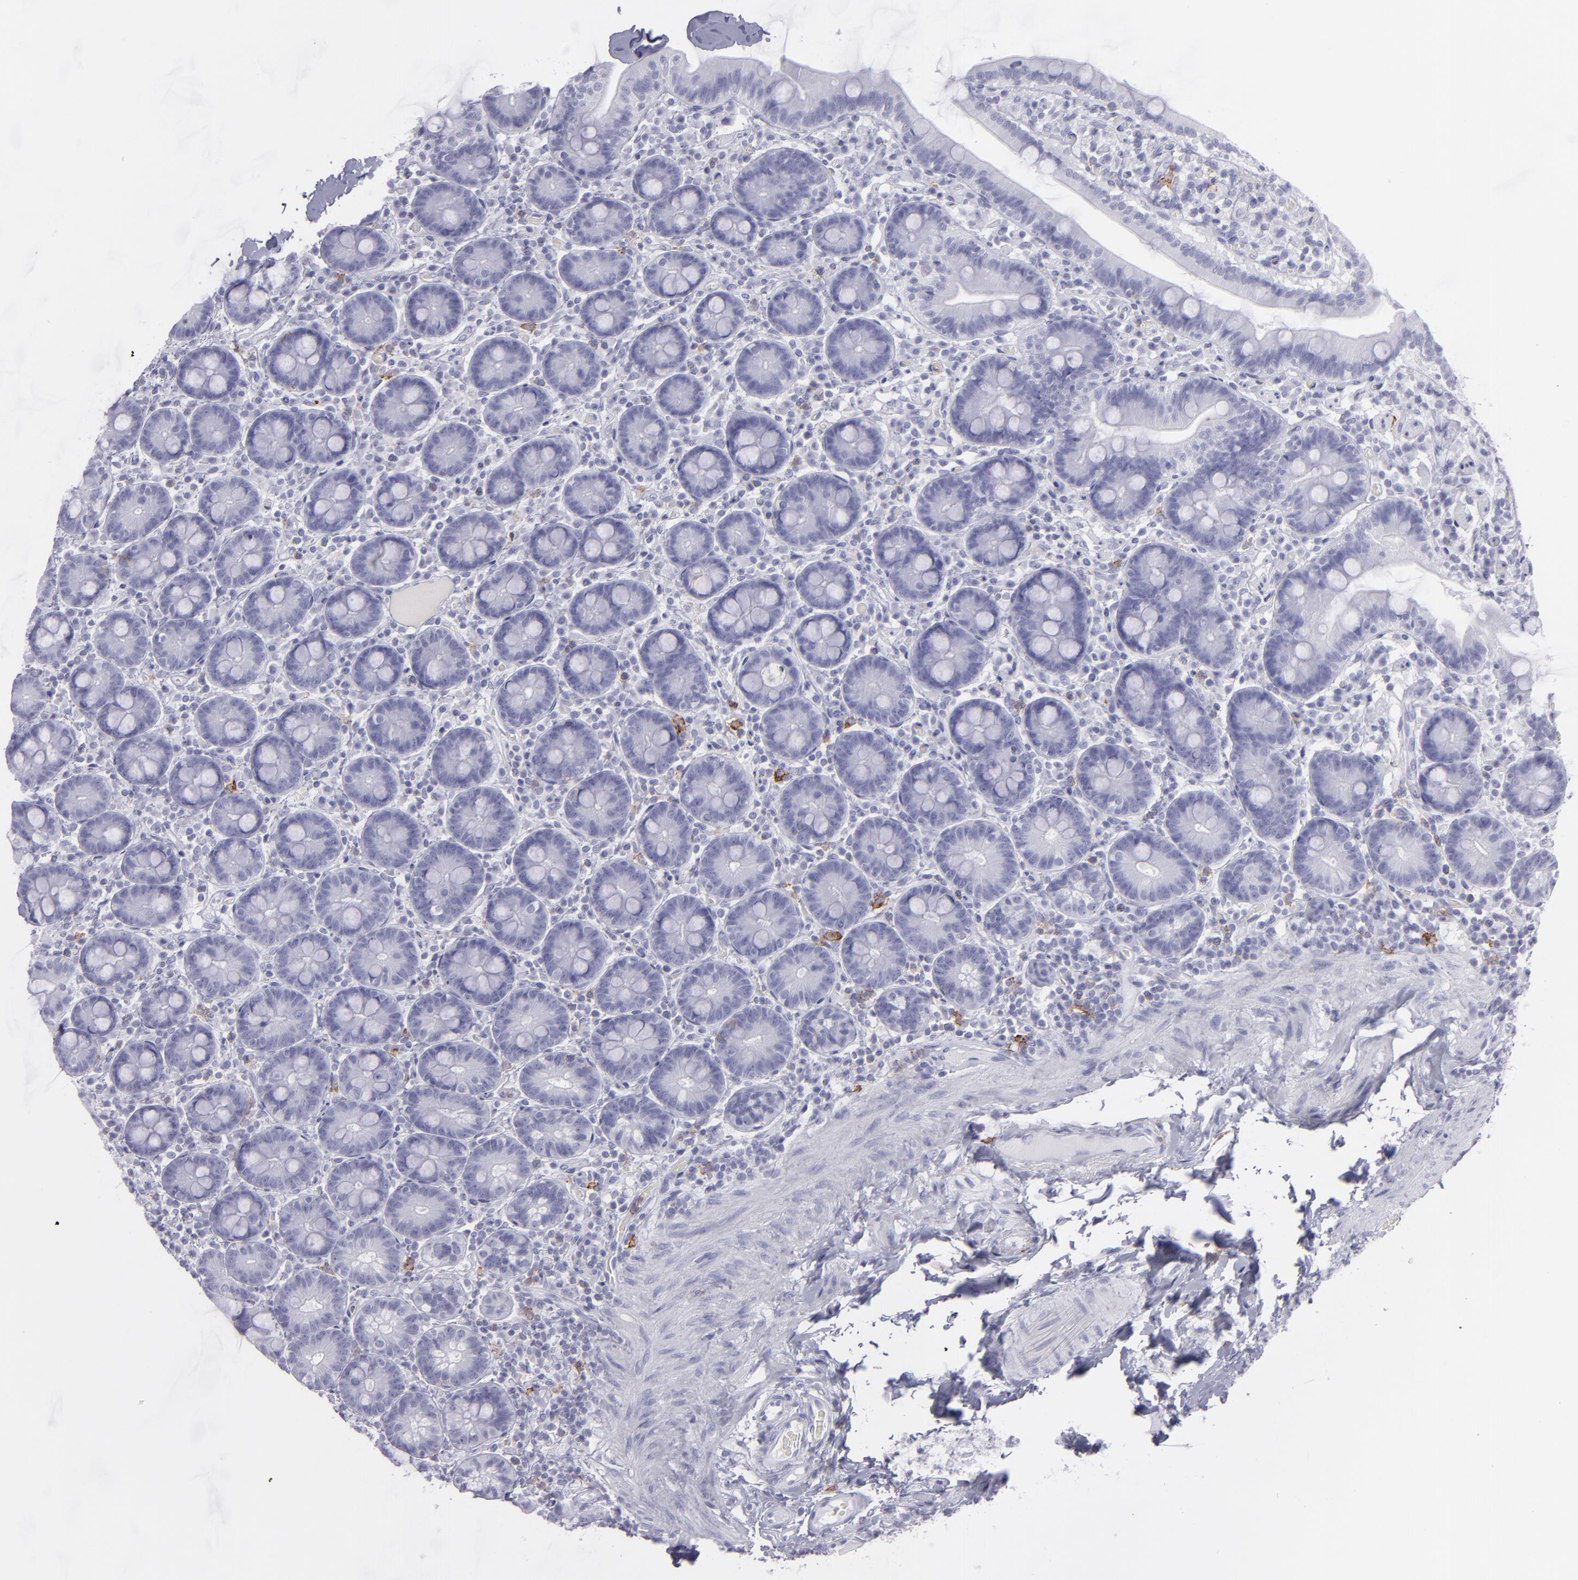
{"staining": {"intensity": "negative", "quantity": "none", "location": "none"}, "tissue": "duodenum", "cell_type": "Glandular cells", "image_type": "normal", "snomed": [{"axis": "morphology", "description": "Normal tissue, NOS"}, {"axis": "topography", "description": "Duodenum"}], "caption": "IHC histopathology image of unremarkable duodenum stained for a protein (brown), which displays no positivity in glandular cells.", "gene": "SELPLG", "patient": {"sex": "male", "age": 66}}